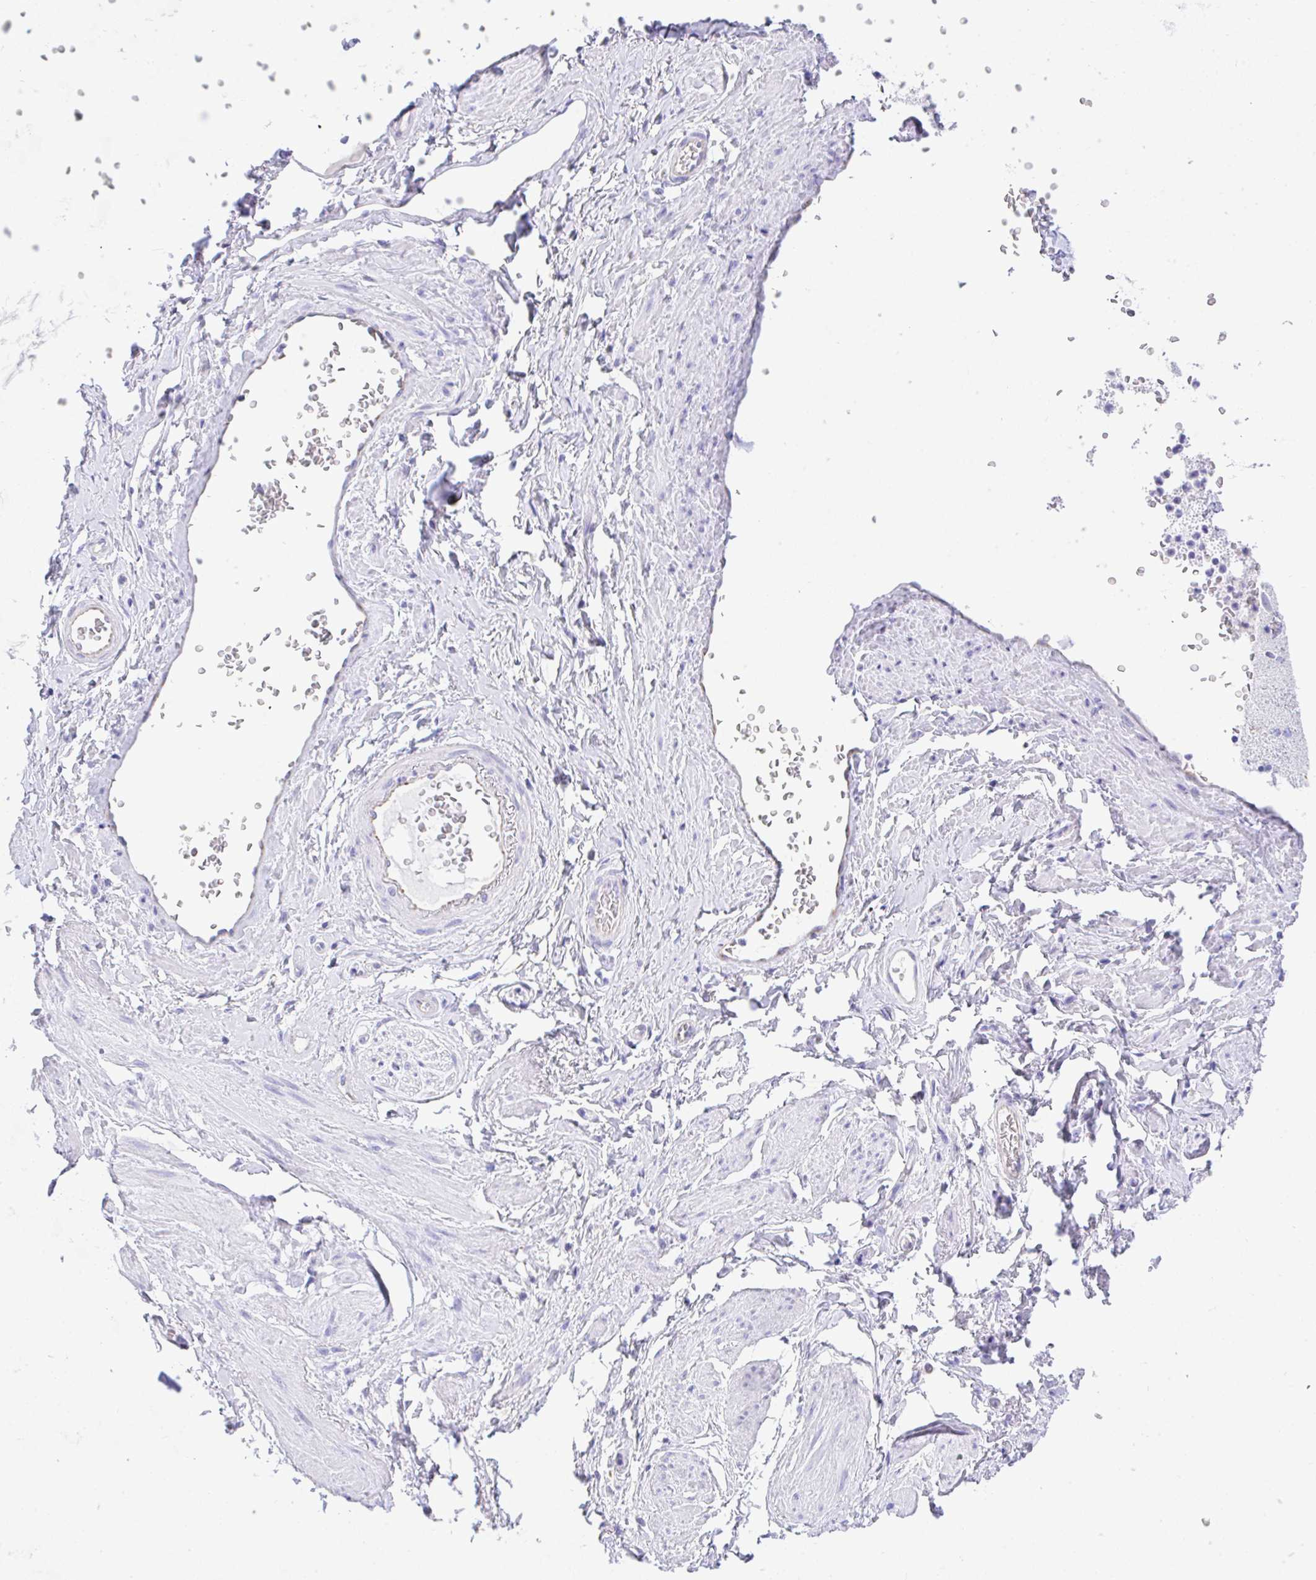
{"staining": {"intensity": "negative", "quantity": "none", "location": "none"}, "tissue": "adipose tissue", "cell_type": "Adipocytes", "image_type": "normal", "snomed": [{"axis": "morphology", "description": "Normal tissue, NOS"}, {"axis": "topography", "description": "Vagina"}, {"axis": "topography", "description": "Peripheral nerve tissue"}], "caption": "Immunohistochemical staining of normal human adipose tissue displays no significant staining in adipocytes. (DAB (3,3'-diaminobenzidine) immunohistochemistry (IHC) with hematoxylin counter stain).", "gene": "NDUFAF8", "patient": {"sex": "female", "age": 71}}